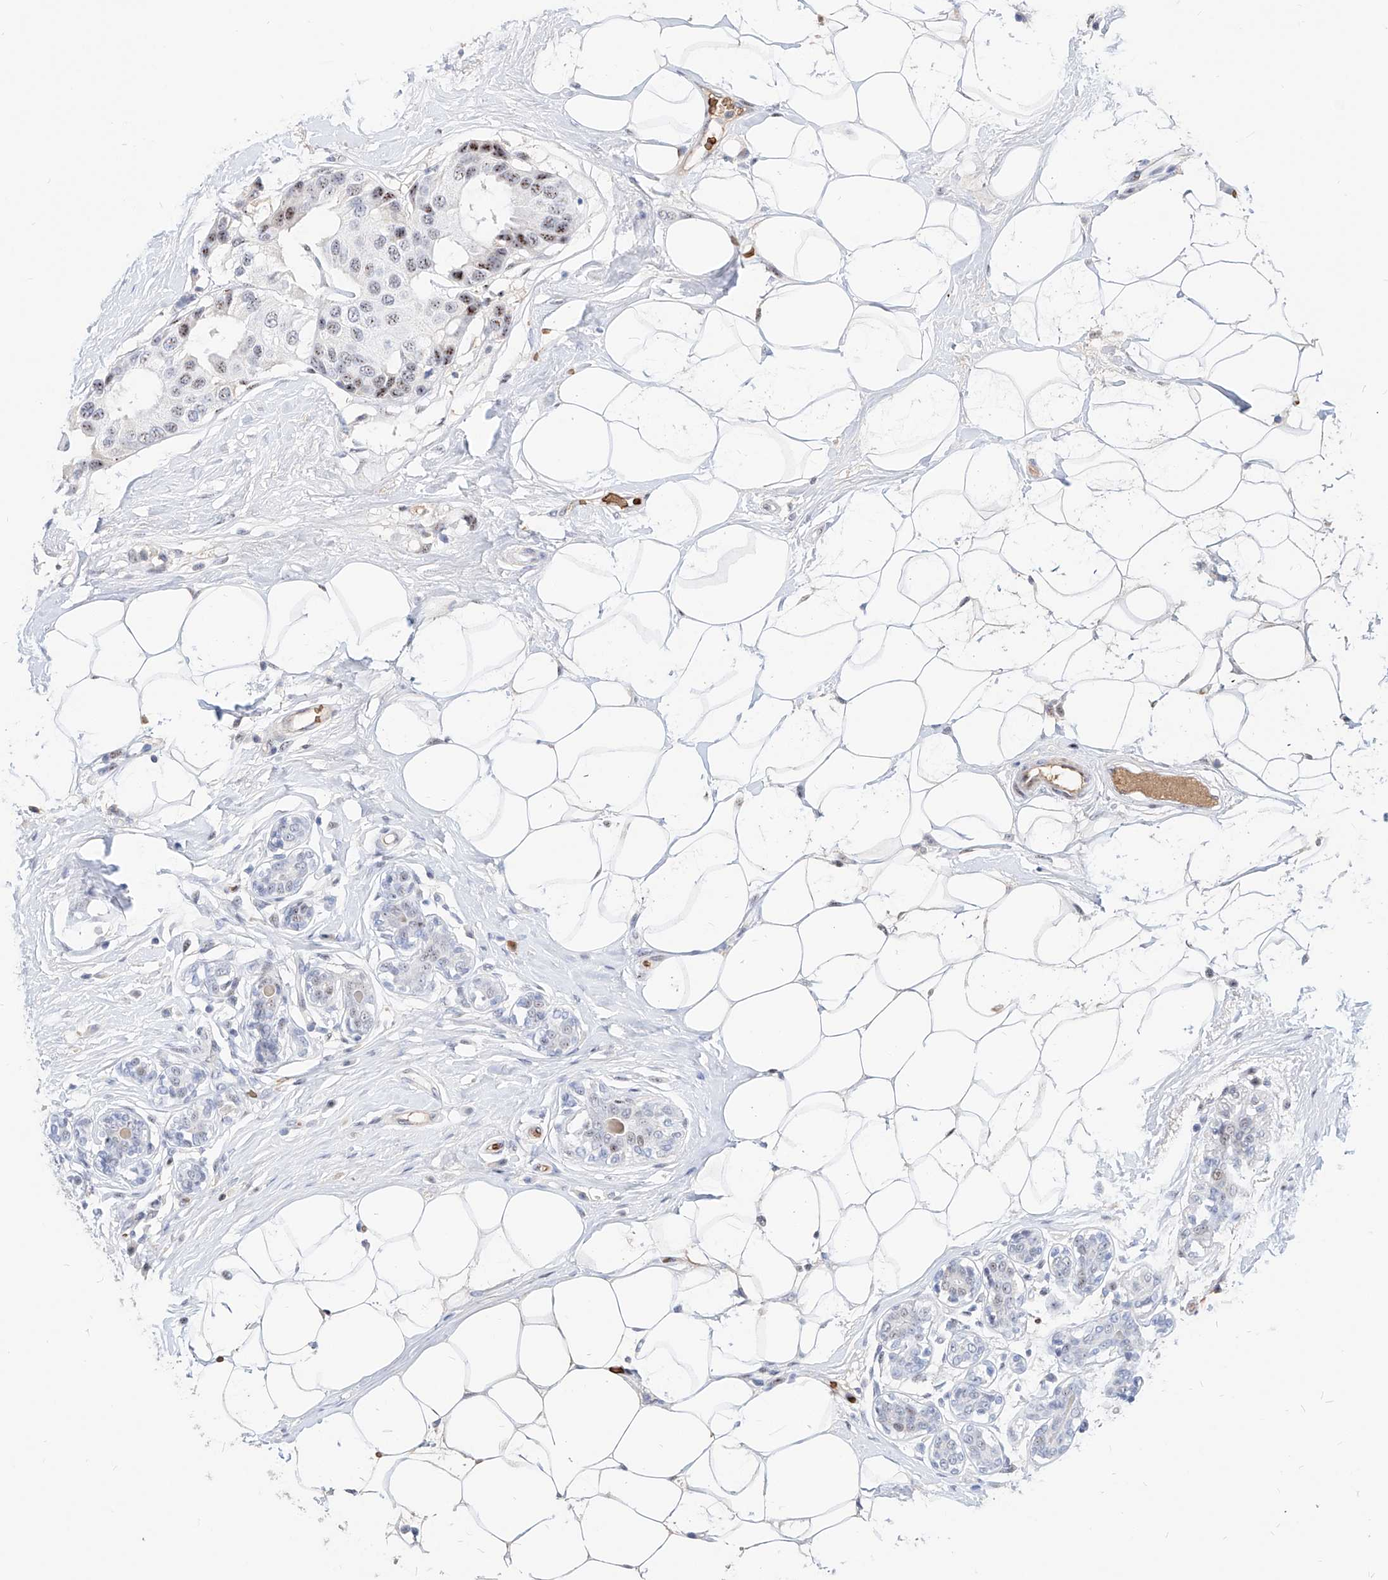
{"staining": {"intensity": "moderate", "quantity": ">75%", "location": "nuclear"}, "tissue": "breast cancer", "cell_type": "Tumor cells", "image_type": "cancer", "snomed": [{"axis": "morphology", "description": "Normal tissue, NOS"}, {"axis": "morphology", "description": "Duct carcinoma"}, {"axis": "topography", "description": "Breast"}], "caption": "Brown immunohistochemical staining in human breast cancer exhibits moderate nuclear staining in about >75% of tumor cells.", "gene": "ZFP42", "patient": {"sex": "female", "age": 39}}